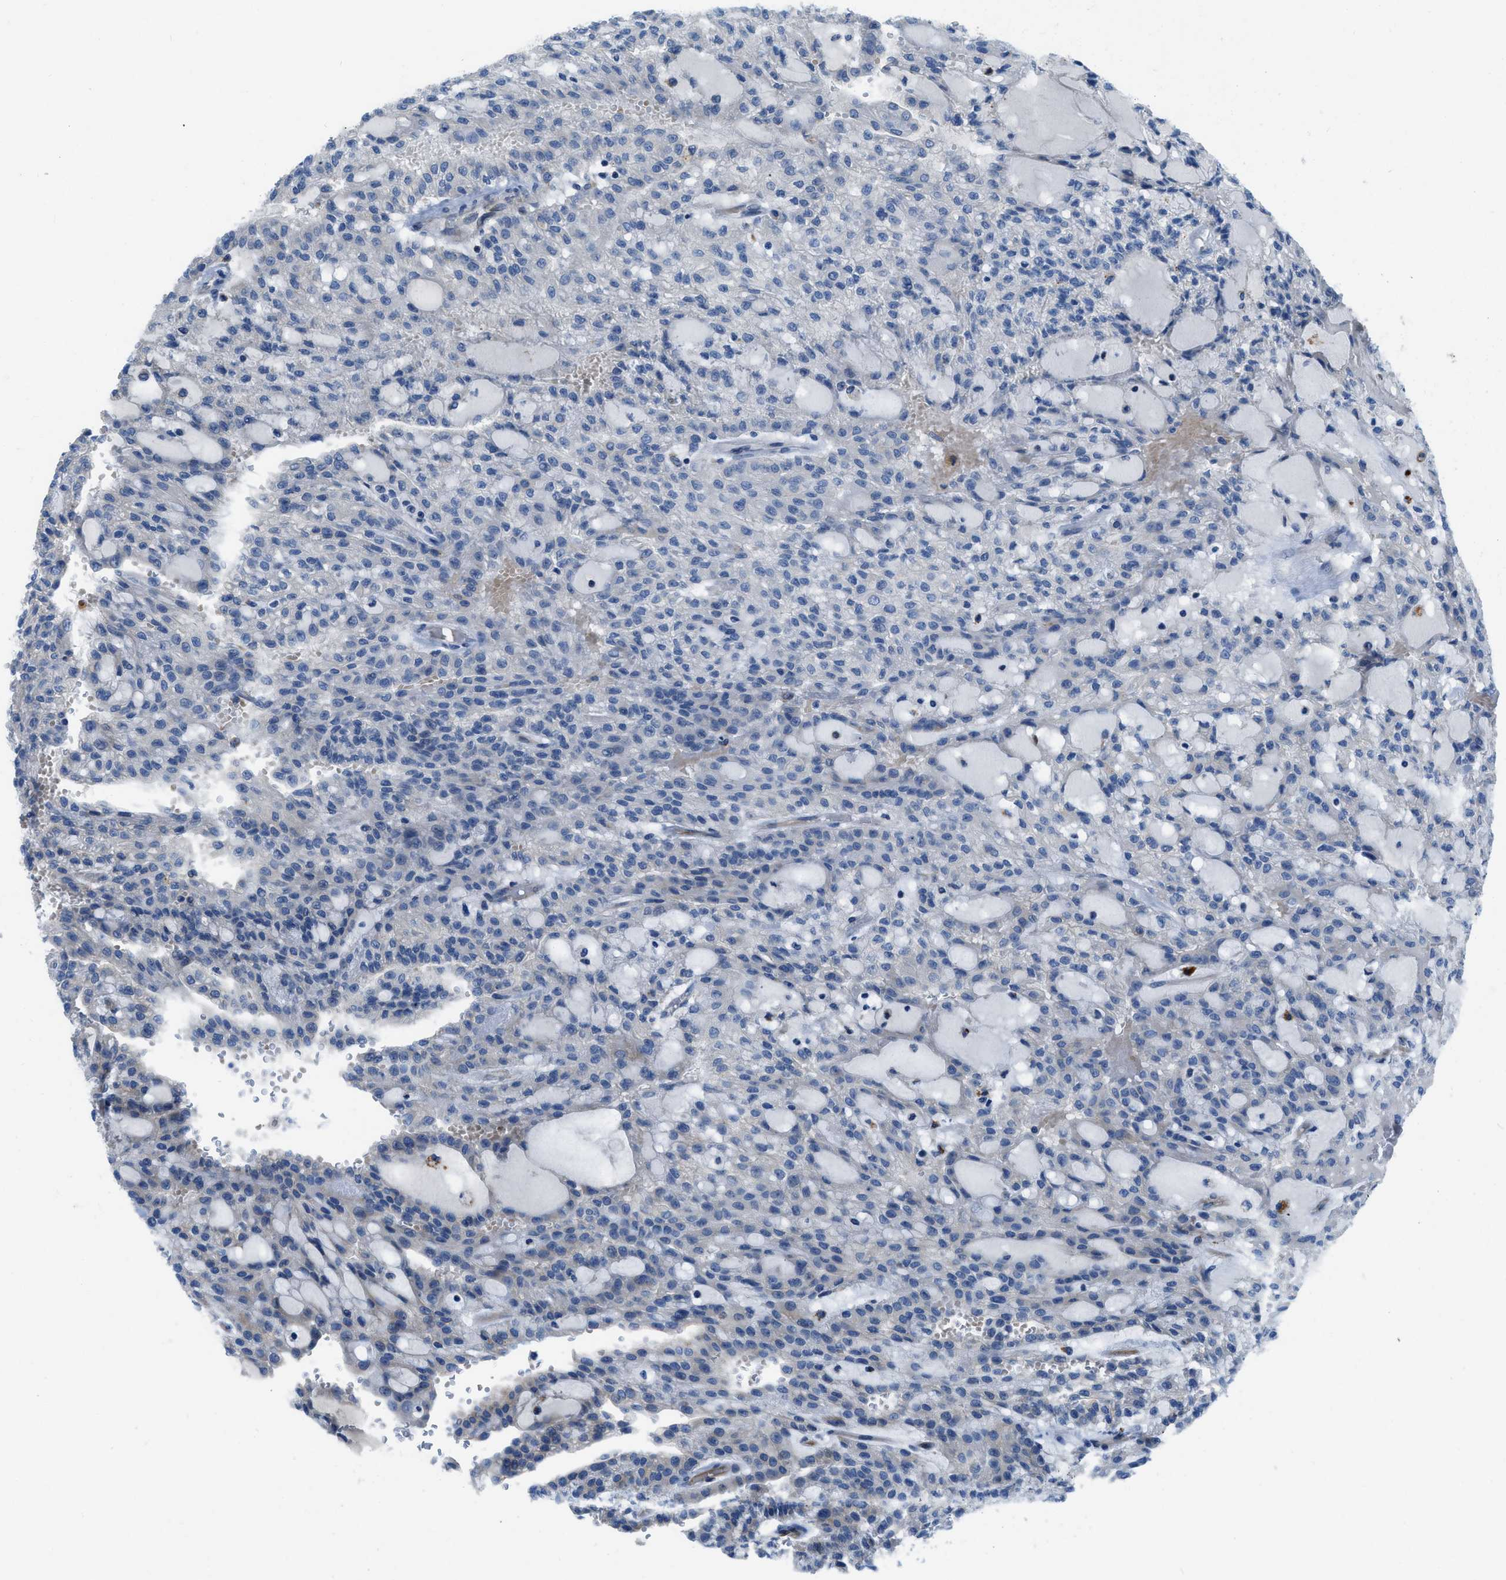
{"staining": {"intensity": "negative", "quantity": "none", "location": "none"}, "tissue": "renal cancer", "cell_type": "Tumor cells", "image_type": "cancer", "snomed": [{"axis": "morphology", "description": "Adenocarcinoma, NOS"}, {"axis": "topography", "description": "Kidney"}], "caption": "High magnification brightfield microscopy of renal cancer stained with DAB (3,3'-diaminobenzidine) (brown) and counterstained with hematoxylin (blue): tumor cells show no significant expression.", "gene": "TMEM248", "patient": {"sex": "male", "age": 63}}